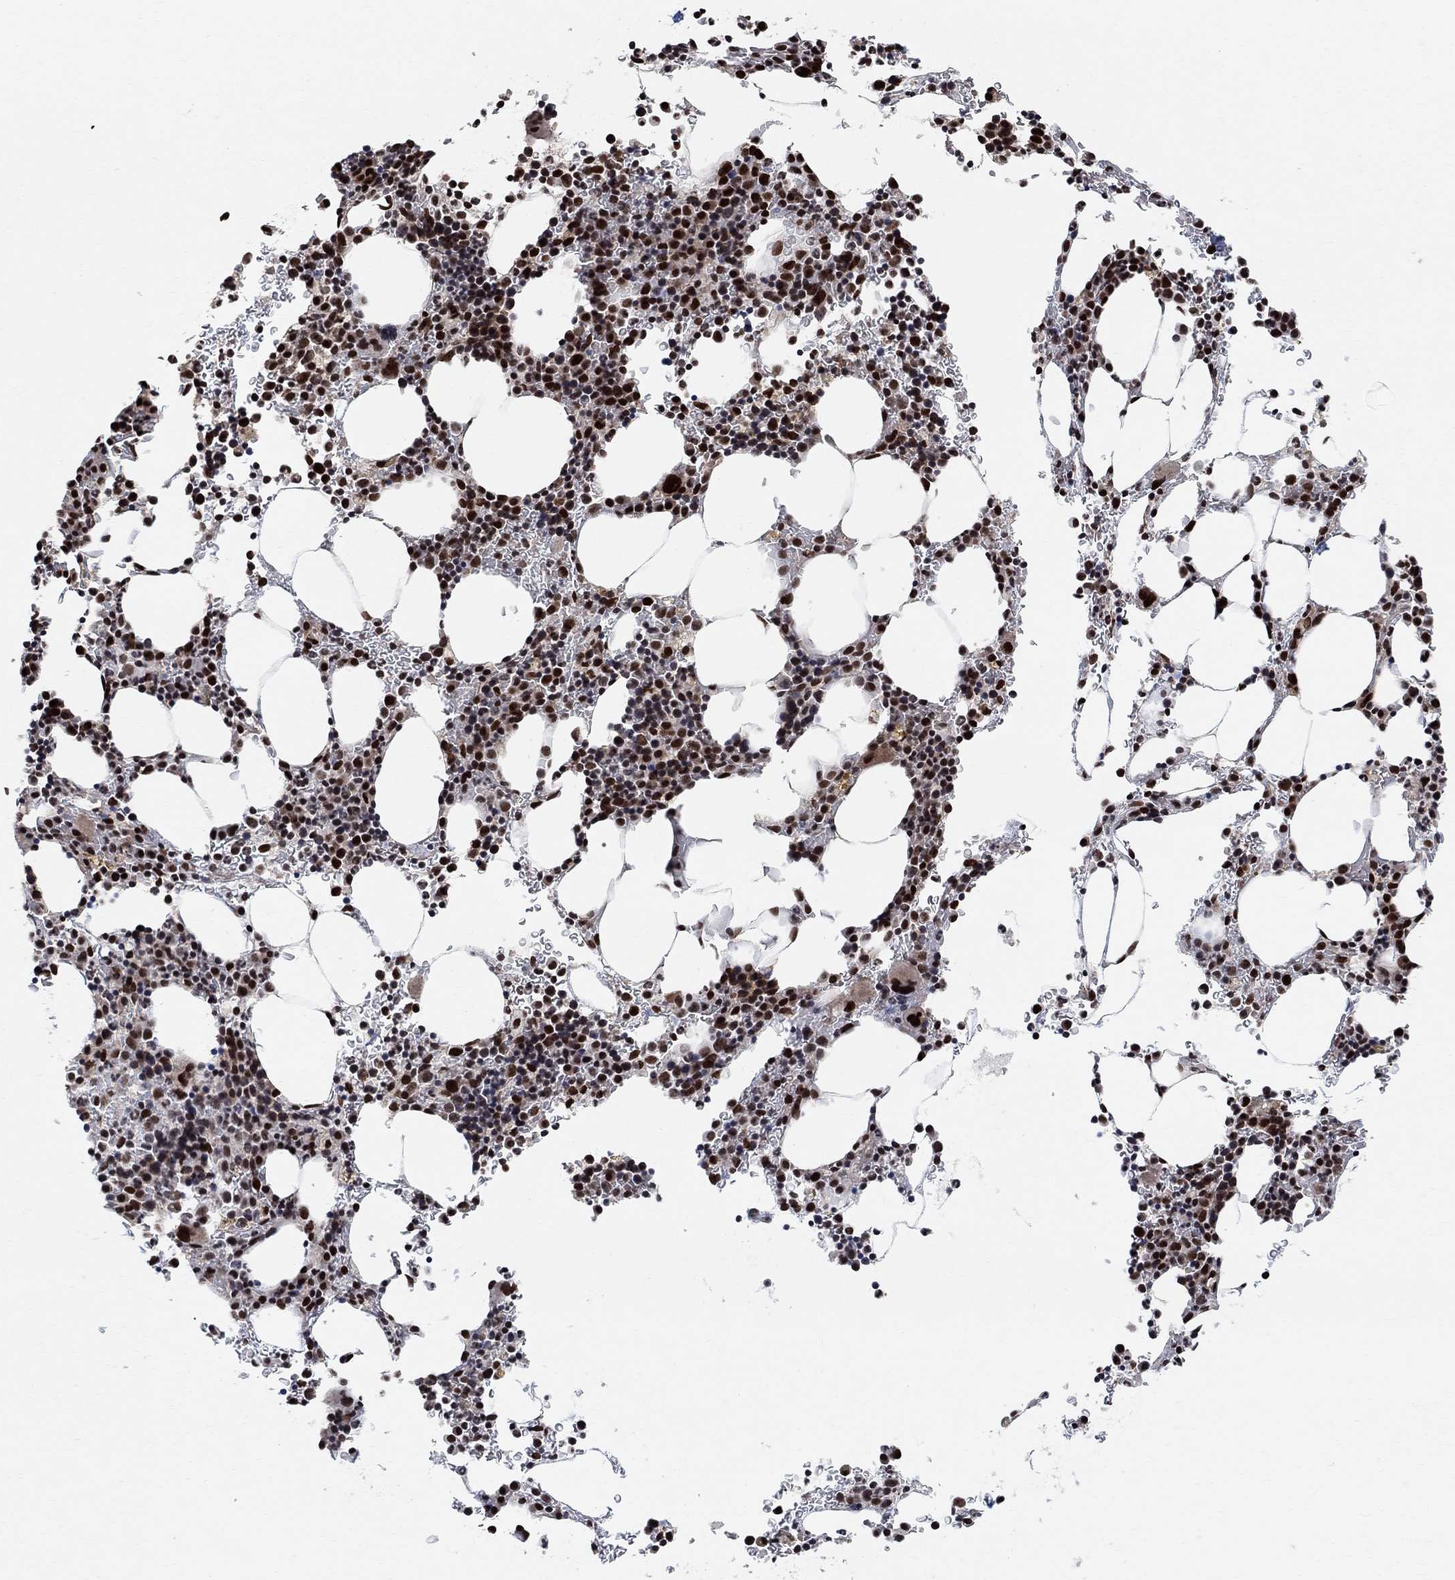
{"staining": {"intensity": "strong", "quantity": ">75%", "location": "nuclear"}, "tissue": "bone marrow", "cell_type": "Hematopoietic cells", "image_type": "normal", "snomed": [{"axis": "morphology", "description": "Normal tissue, NOS"}, {"axis": "topography", "description": "Bone marrow"}], "caption": "The photomicrograph exhibits immunohistochemical staining of unremarkable bone marrow. There is strong nuclear expression is seen in approximately >75% of hematopoietic cells. (Stains: DAB in brown, nuclei in blue, Microscopy: brightfield microscopy at high magnification).", "gene": "E4F1", "patient": {"sex": "male", "age": 77}}